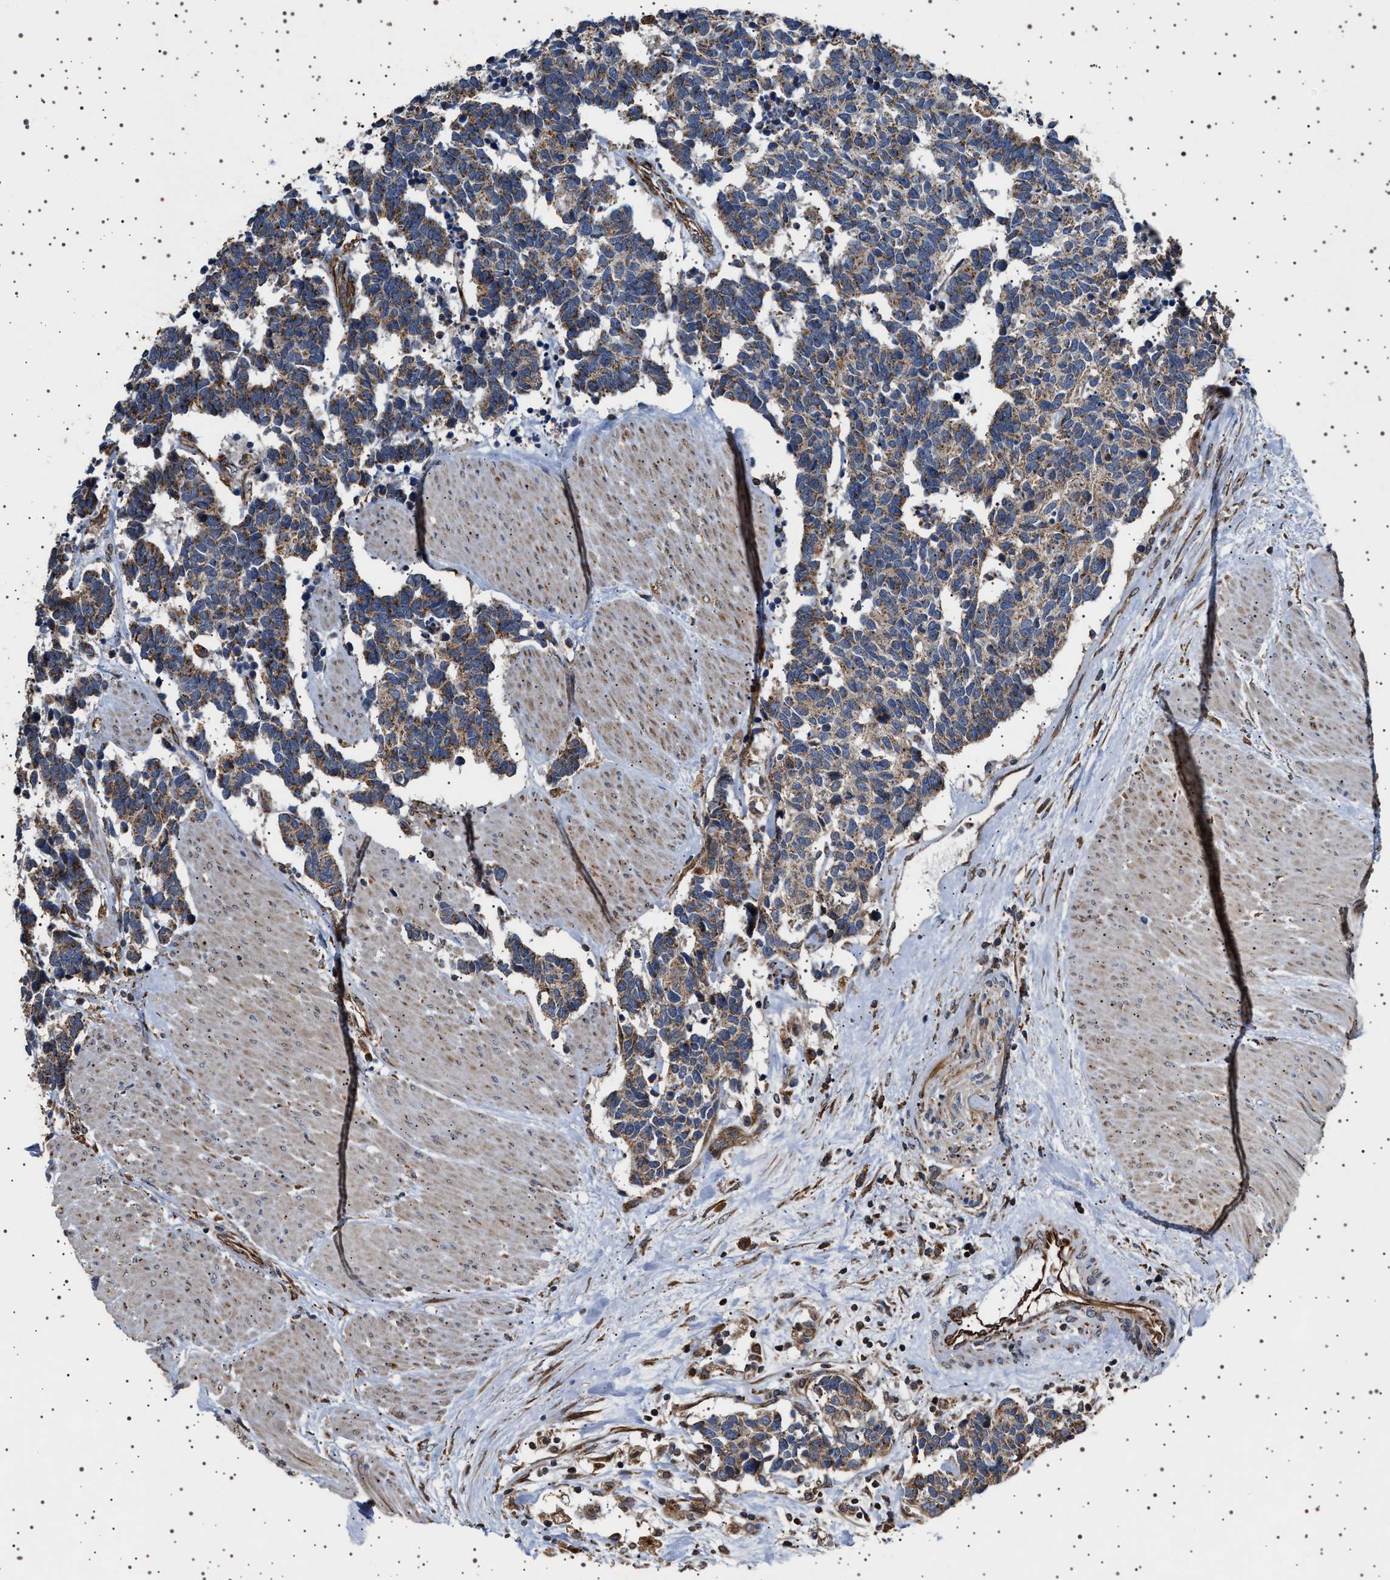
{"staining": {"intensity": "moderate", "quantity": ">75%", "location": "cytoplasmic/membranous"}, "tissue": "carcinoid", "cell_type": "Tumor cells", "image_type": "cancer", "snomed": [{"axis": "morphology", "description": "Carcinoma, NOS"}, {"axis": "morphology", "description": "Carcinoid, malignant, NOS"}, {"axis": "topography", "description": "Urinary bladder"}], "caption": "Immunohistochemistry staining of carcinoid, which demonstrates medium levels of moderate cytoplasmic/membranous expression in about >75% of tumor cells indicating moderate cytoplasmic/membranous protein positivity. The staining was performed using DAB (brown) for protein detection and nuclei were counterstained in hematoxylin (blue).", "gene": "TRUB2", "patient": {"sex": "male", "age": 57}}